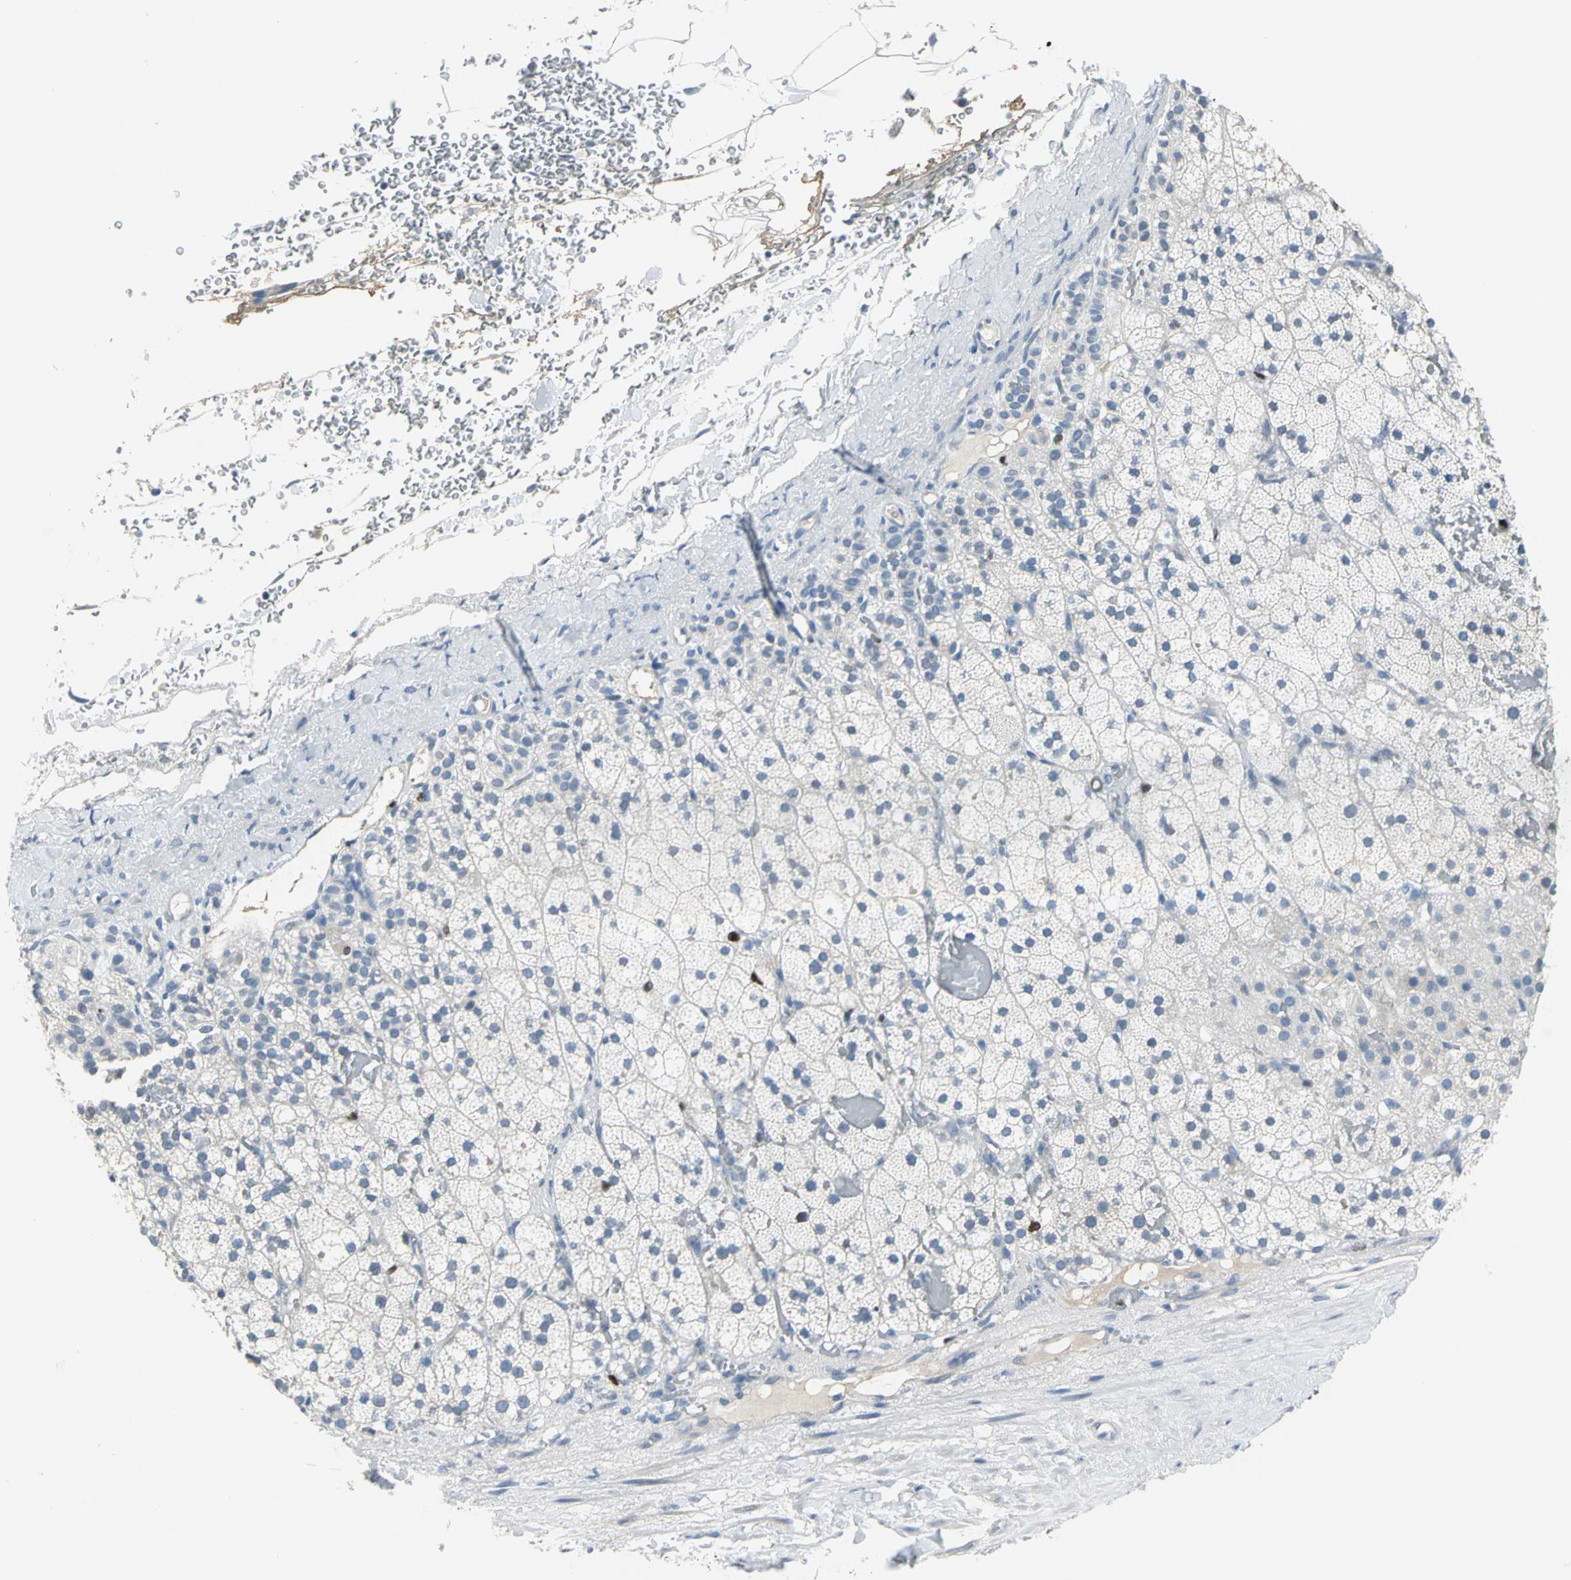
{"staining": {"intensity": "negative", "quantity": "none", "location": "none"}, "tissue": "adrenal gland", "cell_type": "Glandular cells", "image_type": "normal", "snomed": [{"axis": "morphology", "description": "Normal tissue, NOS"}, {"axis": "topography", "description": "Adrenal gland"}], "caption": "An image of human adrenal gland is negative for staining in glandular cells. (DAB (3,3'-diaminobenzidine) immunohistochemistry visualized using brightfield microscopy, high magnification).", "gene": "MCM3", "patient": {"sex": "male", "age": 35}}